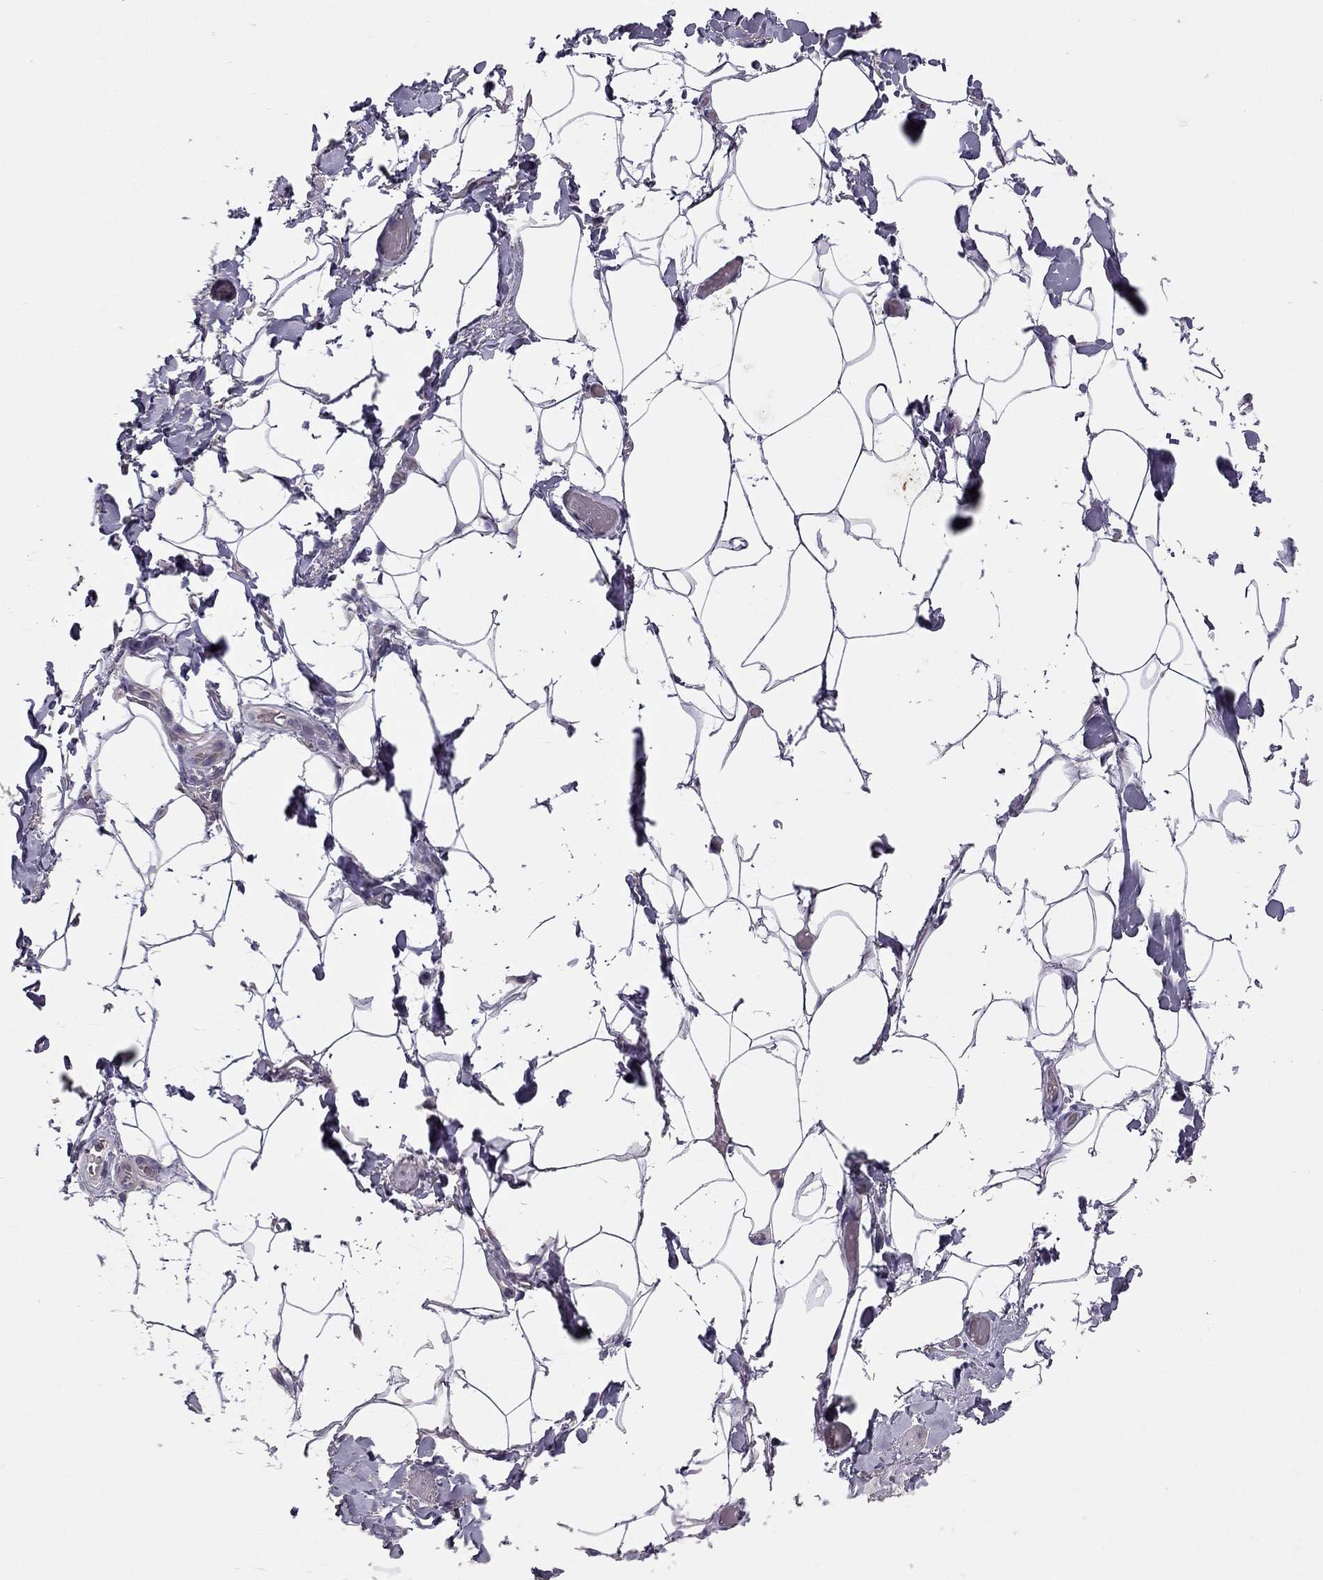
{"staining": {"intensity": "negative", "quantity": "none", "location": "none"}, "tissue": "adipose tissue", "cell_type": "Adipocytes", "image_type": "normal", "snomed": [{"axis": "morphology", "description": "Normal tissue, NOS"}, {"axis": "topography", "description": "Anal"}, {"axis": "topography", "description": "Peripheral nerve tissue"}], "caption": "Immunohistochemistry image of unremarkable human adipose tissue stained for a protein (brown), which shows no positivity in adipocytes.", "gene": "HSFX1", "patient": {"sex": "male", "age": 53}}